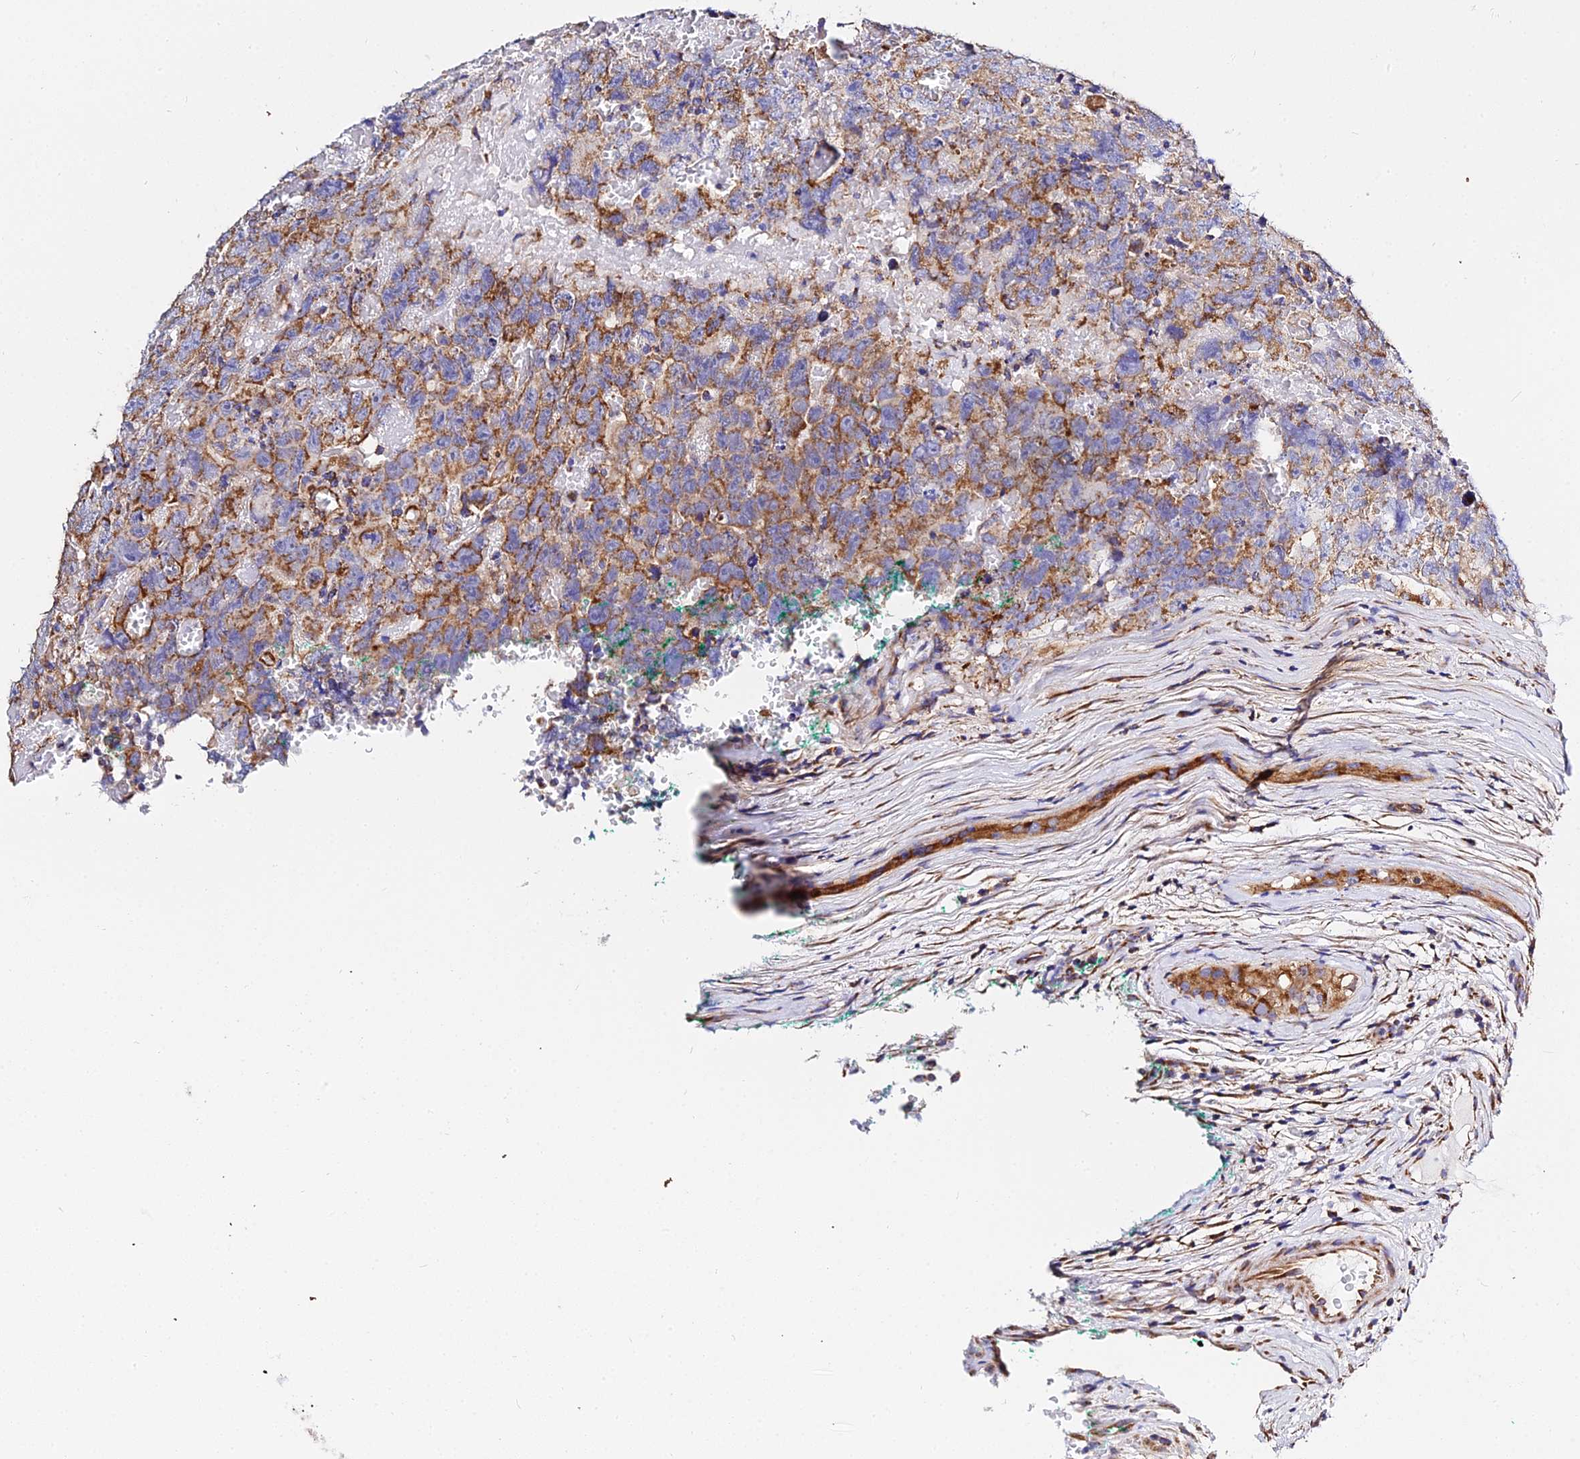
{"staining": {"intensity": "moderate", "quantity": ">75%", "location": "cytoplasmic/membranous"}, "tissue": "testis cancer", "cell_type": "Tumor cells", "image_type": "cancer", "snomed": [{"axis": "morphology", "description": "Carcinoma, Embryonal, NOS"}, {"axis": "topography", "description": "Testis"}], "caption": "Immunohistochemical staining of human testis embryonal carcinoma demonstrates medium levels of moderate cytoplasmic/membranous protein positivity in approximately >75% of tumor cells. (DAB IHC, brown staining for protein, blue staining for nuclei).", "gene": "ZNF573", "patient": {"sex": "male", "age": 45}}